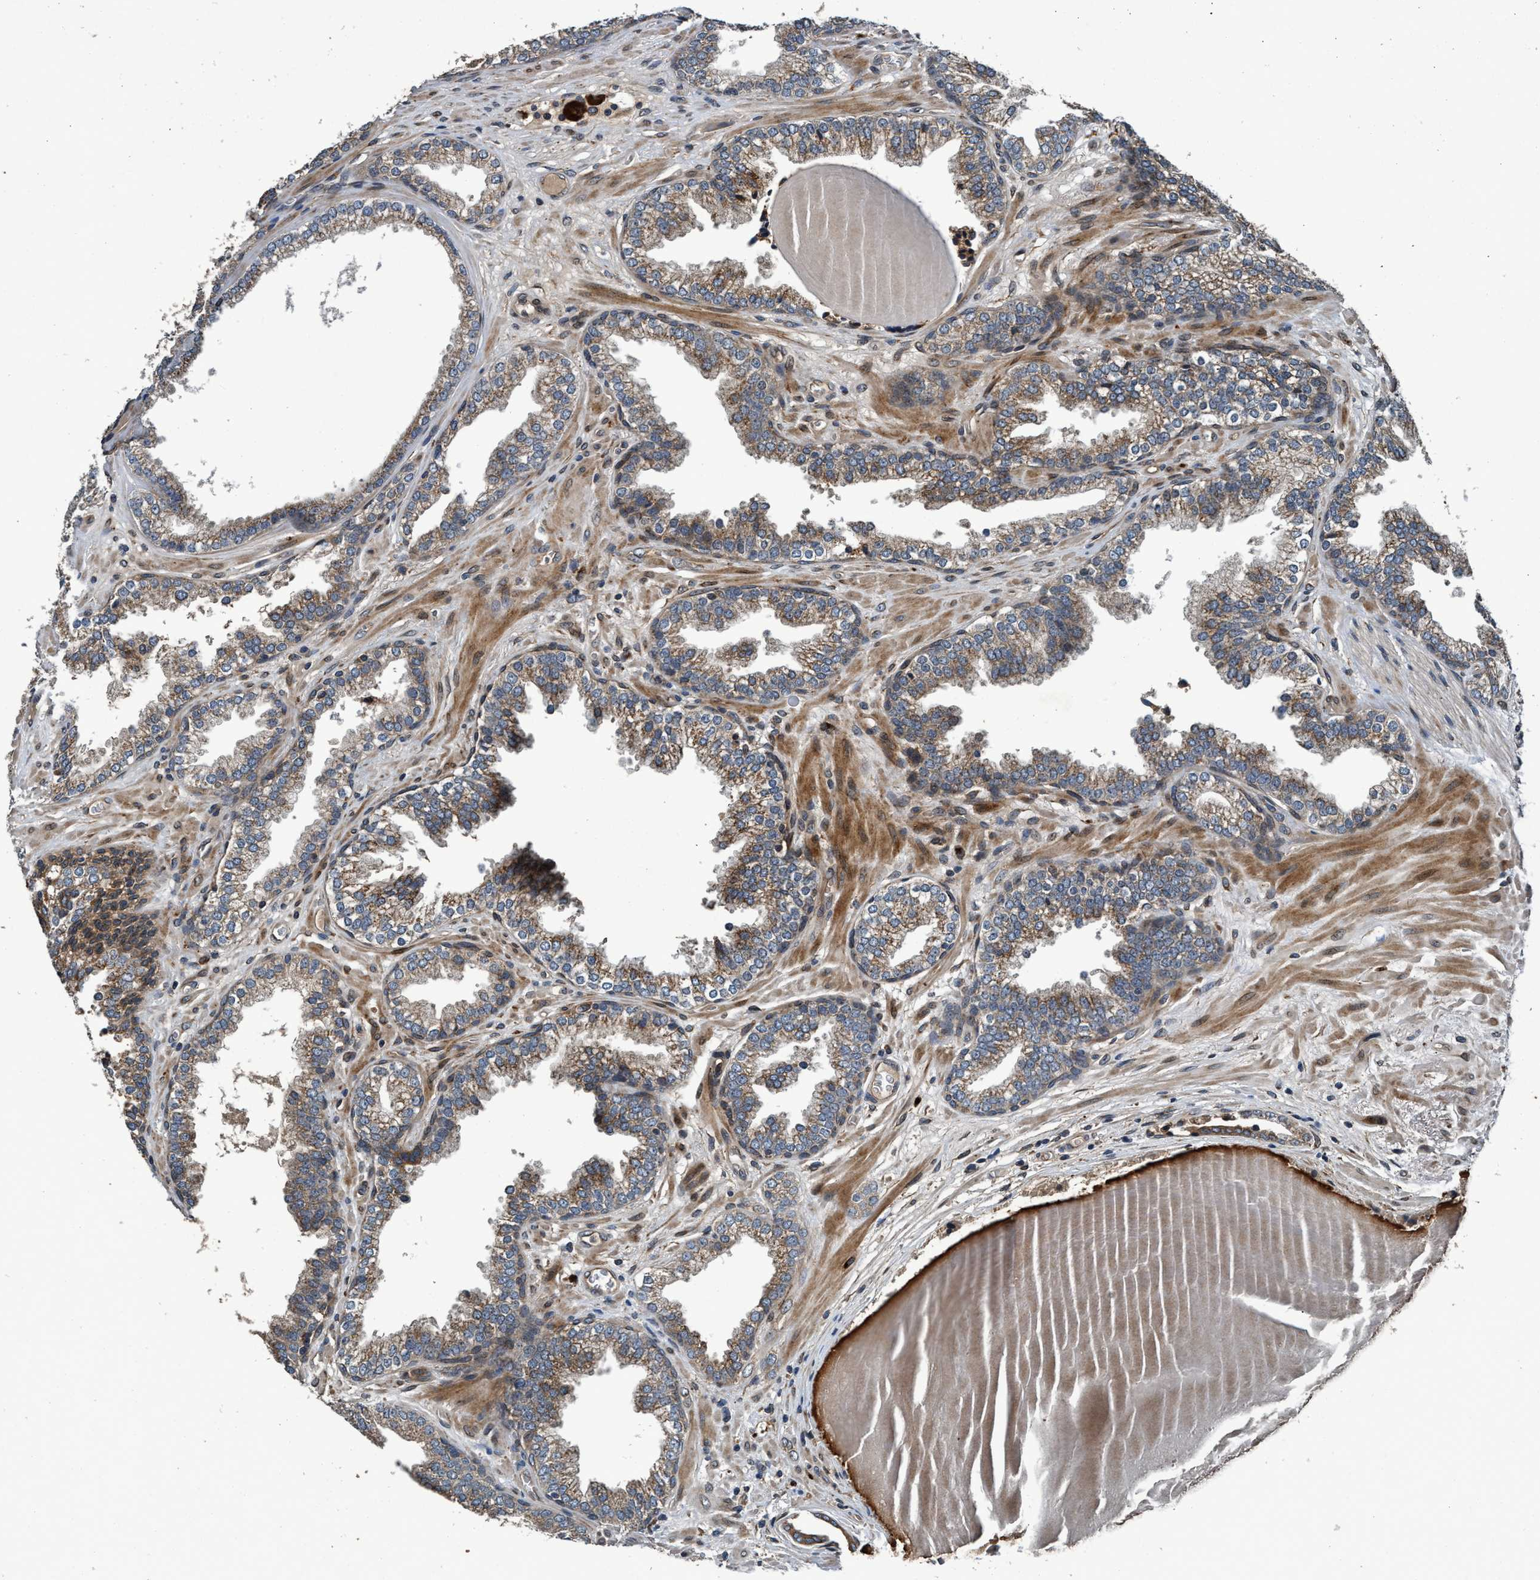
{"staining": {"intensity": "moderate", "quantity": "<25%", "location": "cytoplasmic/membranous"}, "tissue": "prostate cancer", "cell_type": "Tumor cells", "image_type": "cancer", "snomed": [{"axis": "morphology", "description": "Adenocarcinoma, Low grade"}, {"axis": "topography", "description": "Prostate"}], "caption": "Protein analysis of prostate adenocarcinoma (low-grade) tissue shows moderate cytoplasmic/membranous staining in approximately <25% of tumor cells.", "gene": "MACC1", "patient": {"sex": "male", "age": 65}}